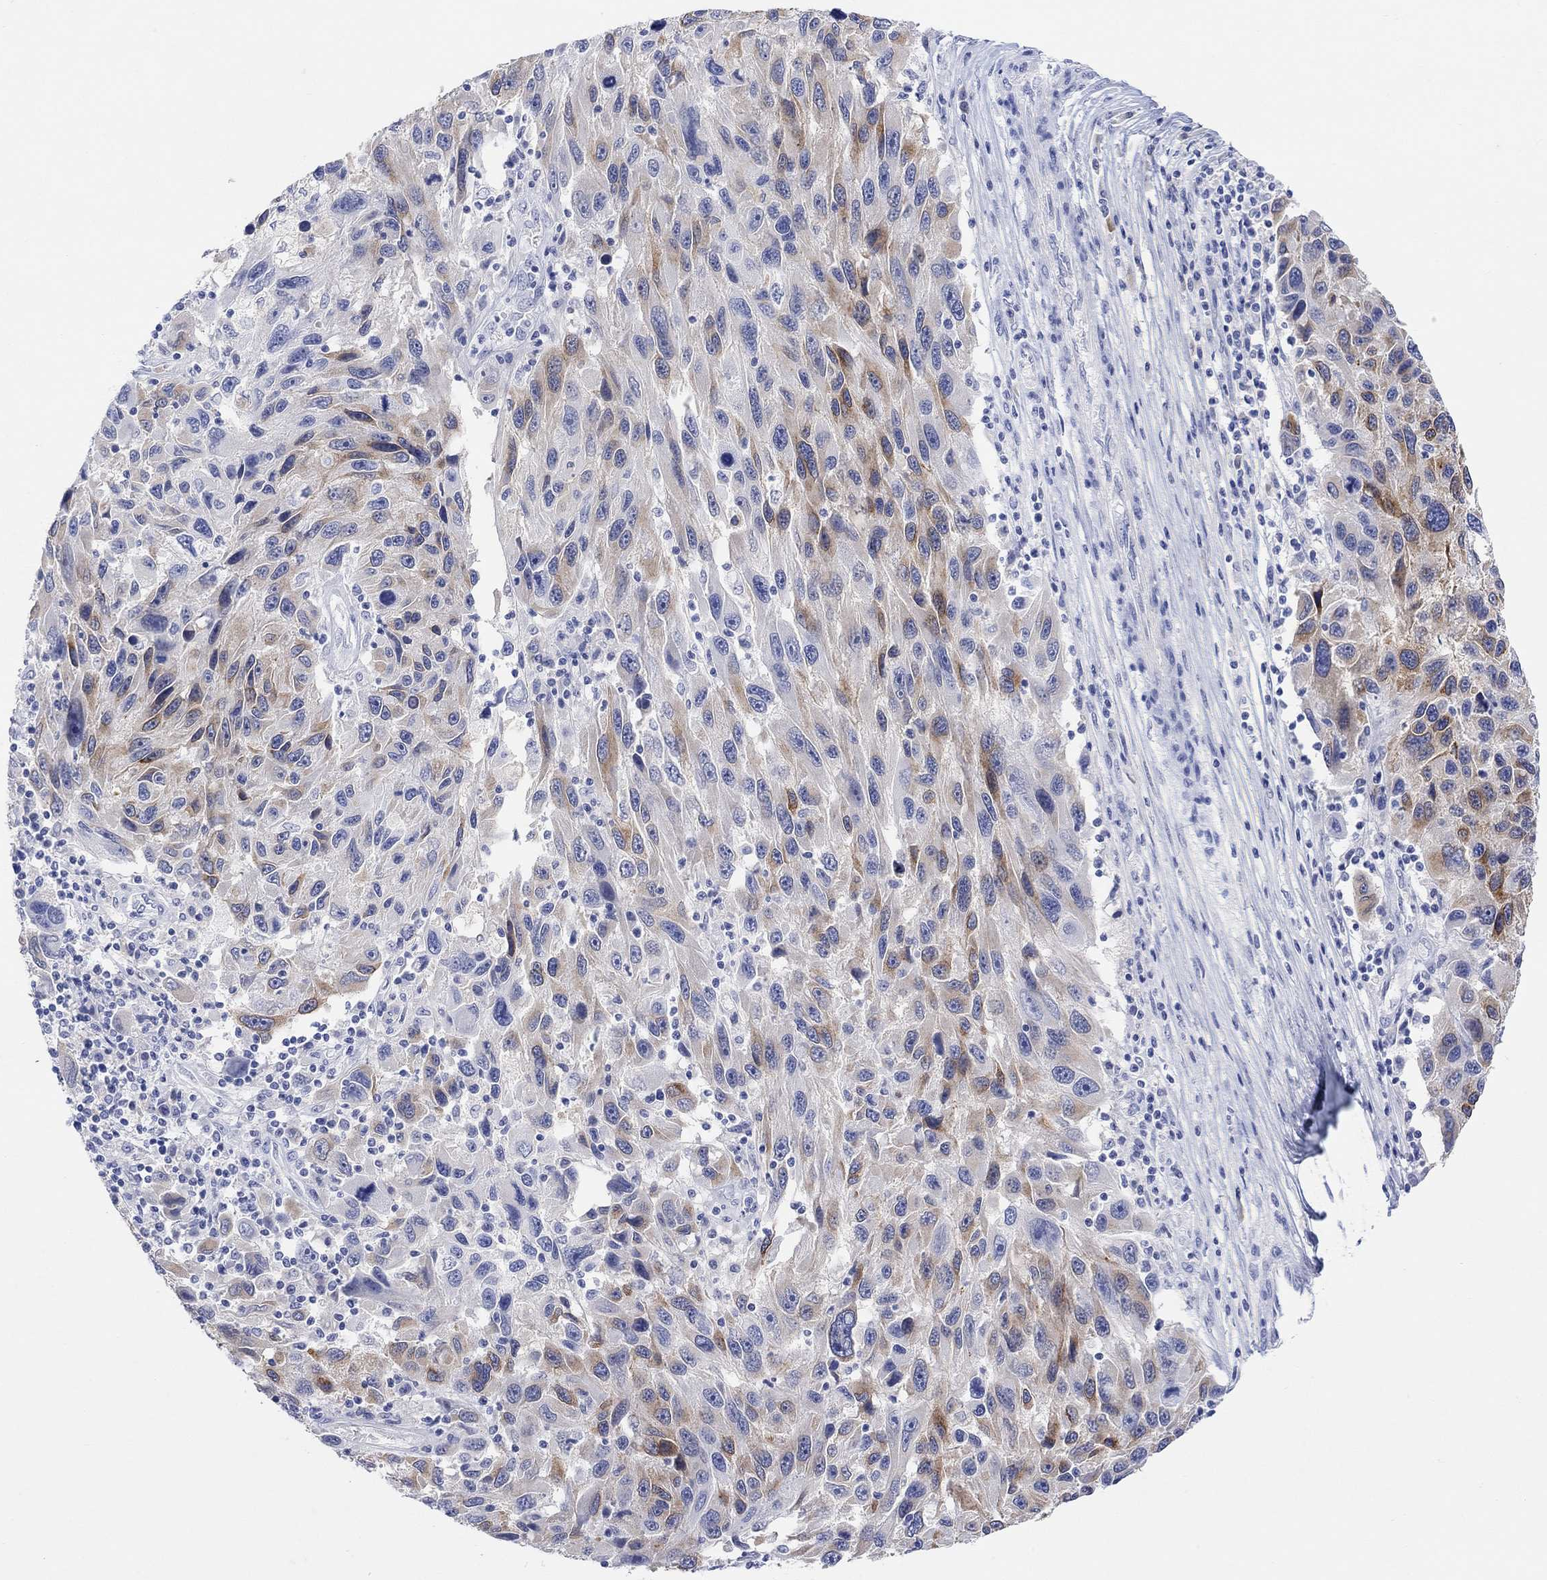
{"staining": {"intensity": "moderate", "quantity": "25%-75%", "location": "cytoplasmic/membranous"}, "tissue": "melanoma", "cell_type": "Tumor cells", "image_type": "cancer", "snomed": [{"axis": "morphology", "description": "Malignant melanoma, NOS"}, {"axis": "topography", "description": "Skin"}], "caption": "Brown immunohistochemical staining in human malignant melanoma reveals moderate cytoplasmic/membranous expression in approximately 25%-75% of tumor cells.", "gene": "TYR", "patient": {"sex": "male", "age": 53}}